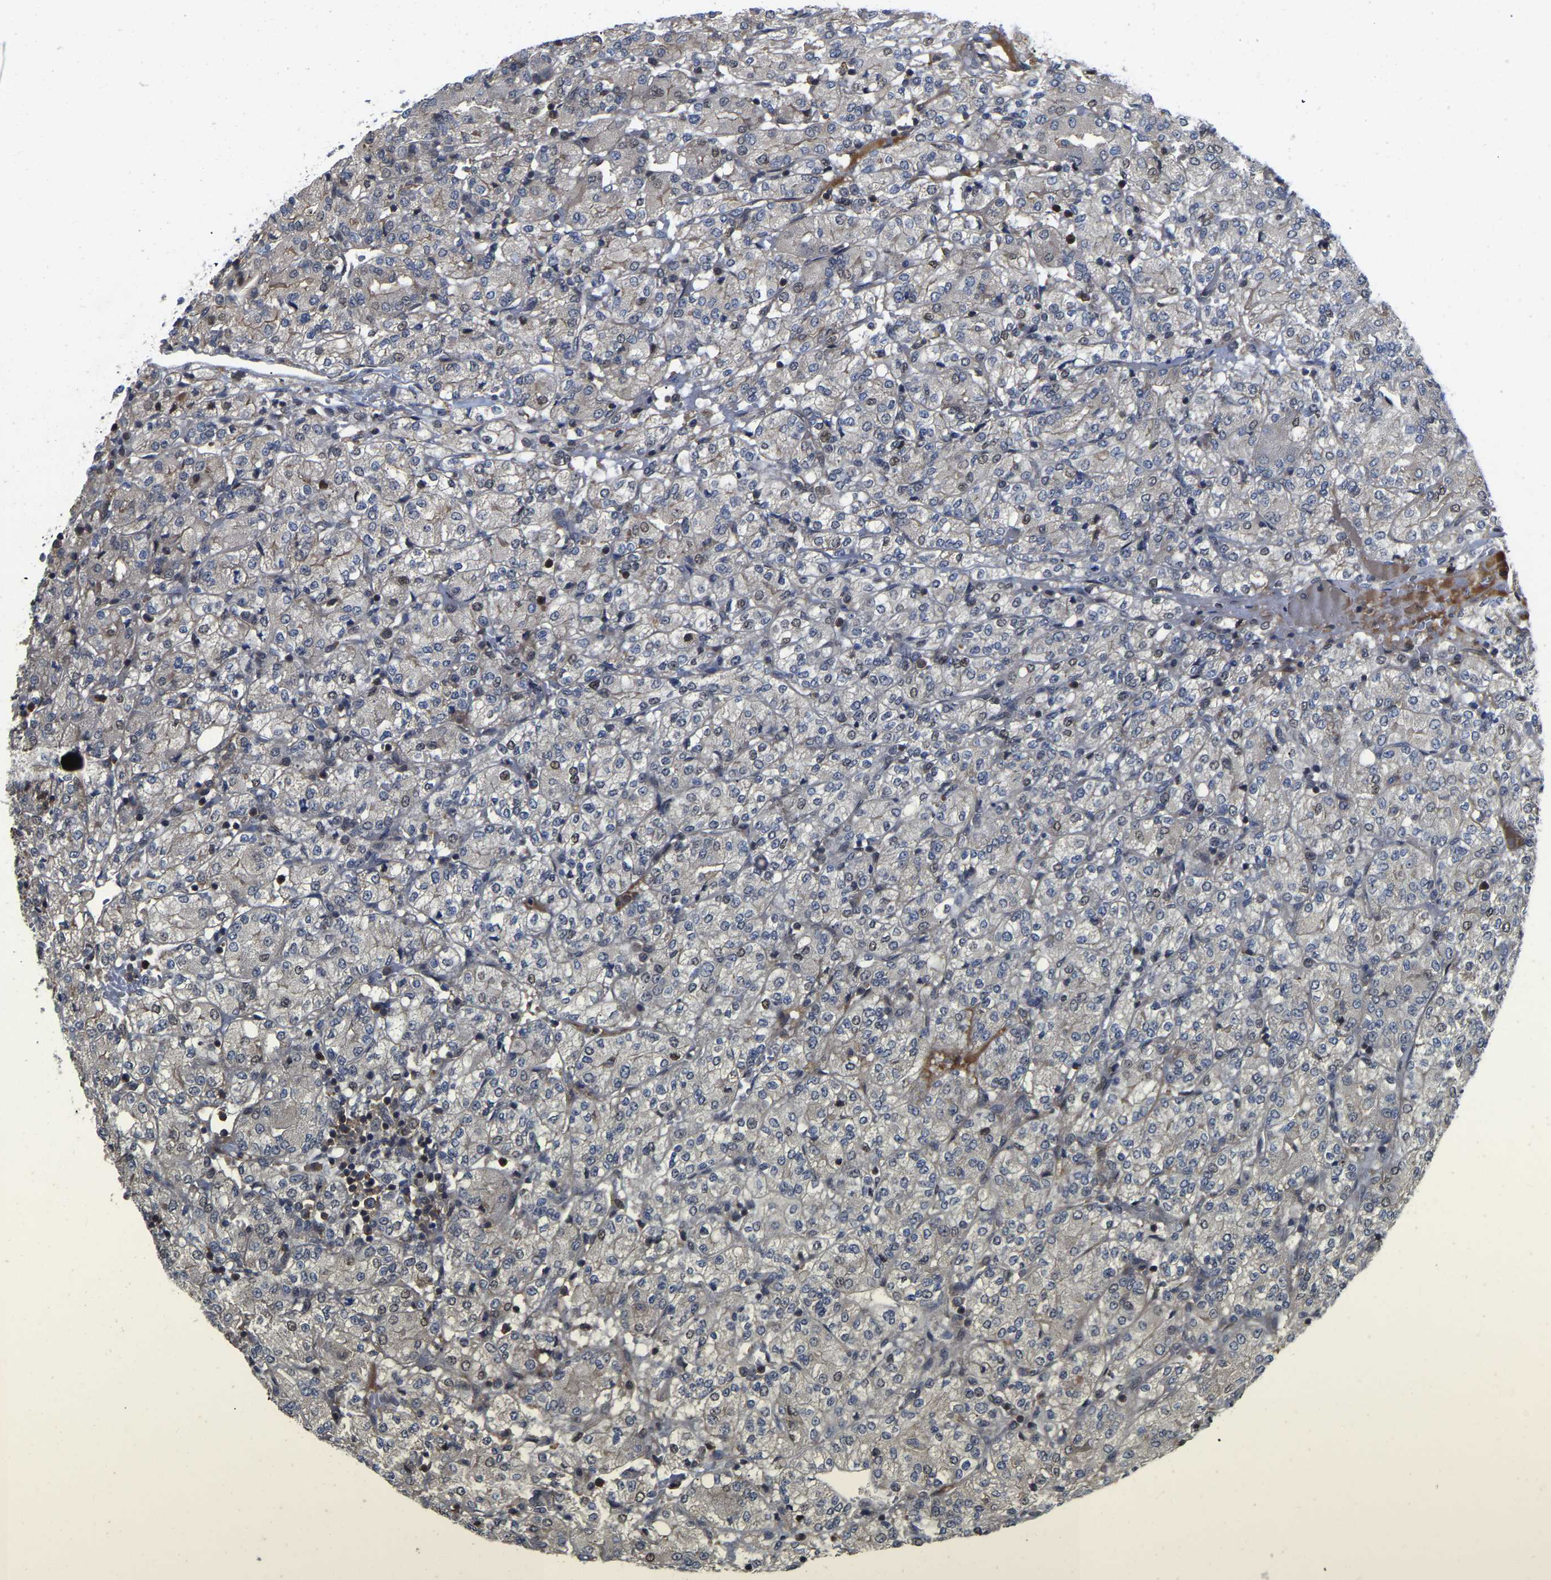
{"staining": {"intensity": "negative", "quantity": "none", "location": "none"}, "tissue": "renal cancer", "cell_type": "Tumor cells", "image_type": "cancer", "snomed": [{"axis": "morphology", "description": "Adenocarcinoma, NOS"}, {"axis": "topography", "description": "Kidney"}], "caption": "Tumor cells are negative for brown protein staining in adenocarcinoma (renal). The staining is performed using DAB (3,3'-diaminobenzidine) brown chromogen with nuclei counter-stained in using hematoxylin.", "gene": "PRDM14", "patient": {"sex": "male", "age": 77}}